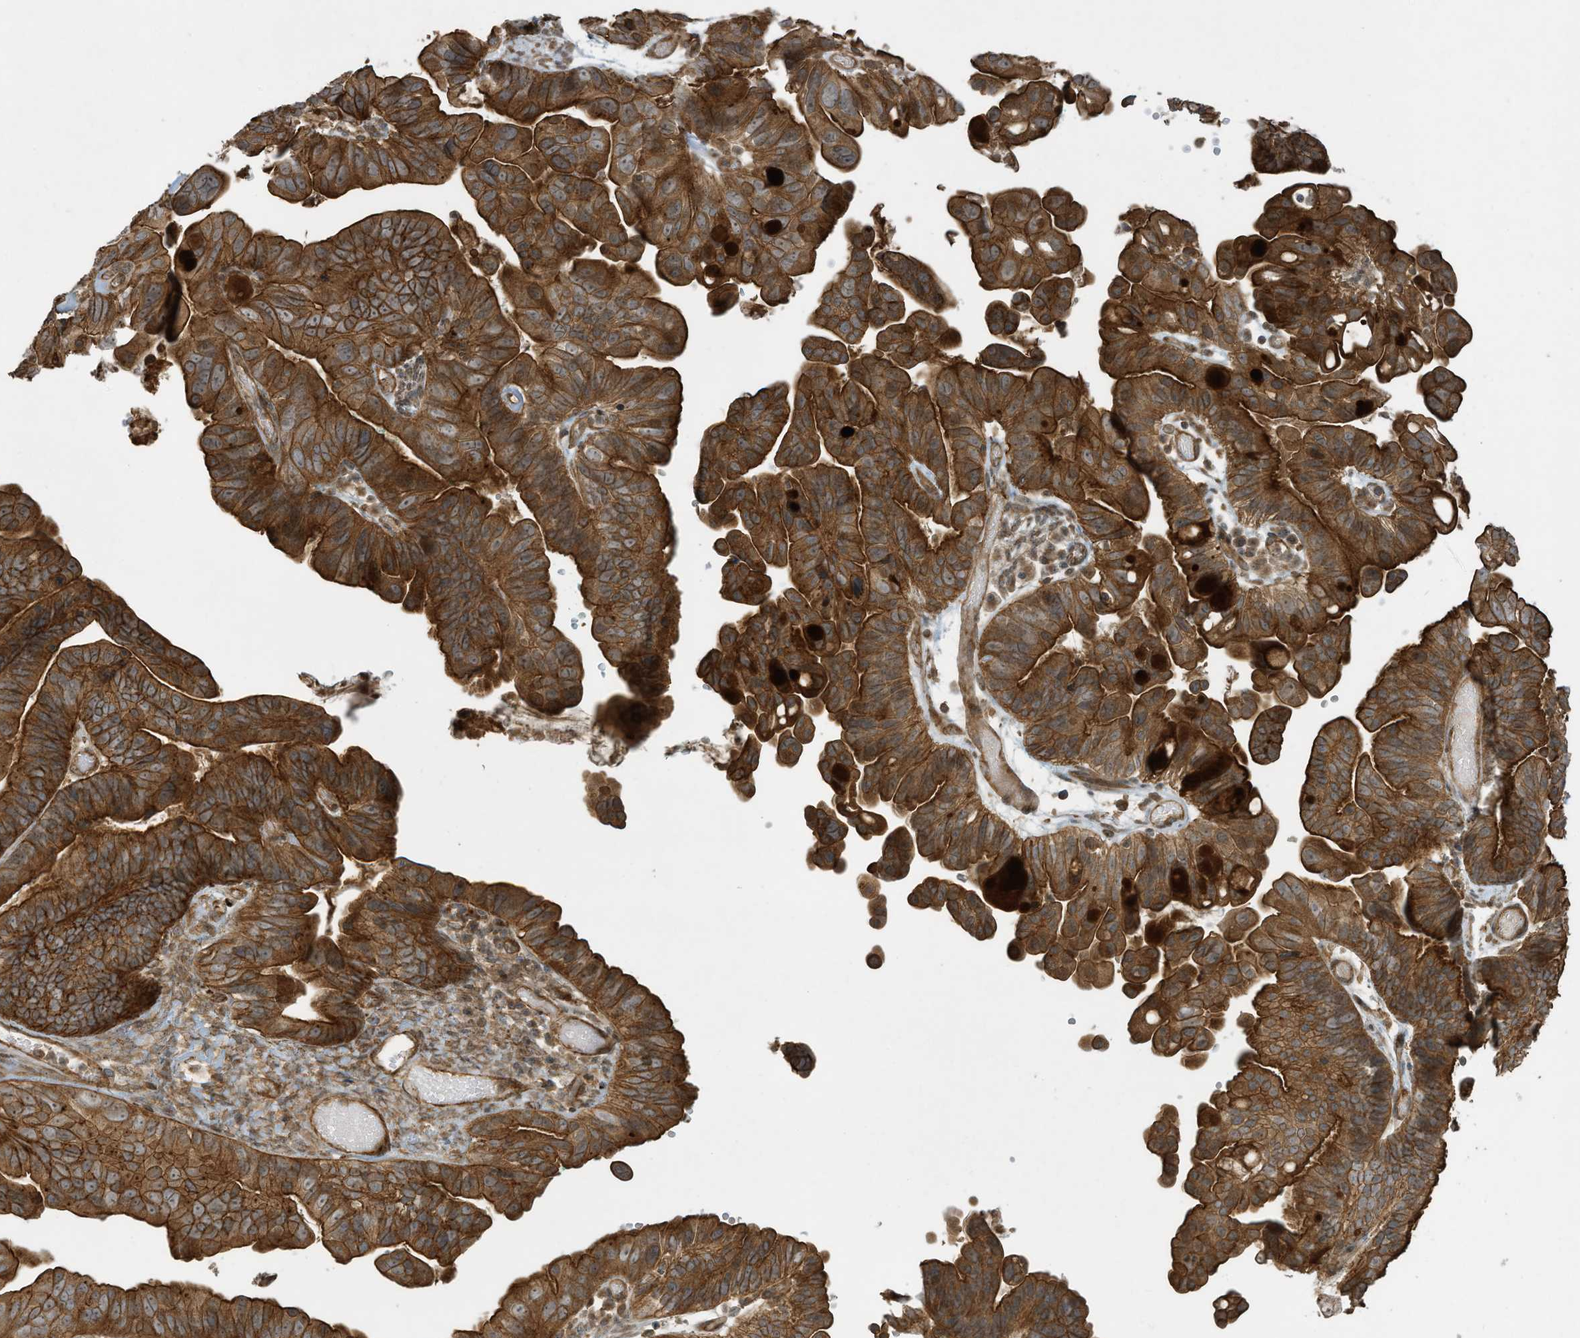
{"staining": {"intensity": "strong", "quantity": ">75%", "location": "cytoplasmic/membranous"}, "tissue": "ovarian cancer", "cell_type": "Tumor cells", "image_type": "cancer", "snomed": [{"axis": "morphology", "description": "Cystadenocarcinoma, serous, NOS"}, {"axis": "topography", "description": "Ovary"}], "caption": "The photomicrograph shows immunohistochemical staining of ovarian cancer (serous cystadenocarcinoma). There is strong cytoplasmic/membranous expression is present in about >75% of tumor cells. Nuclei are stained in blue.", "gene": "DDIT4", "patient": {"sex": "female", "age": 56}}